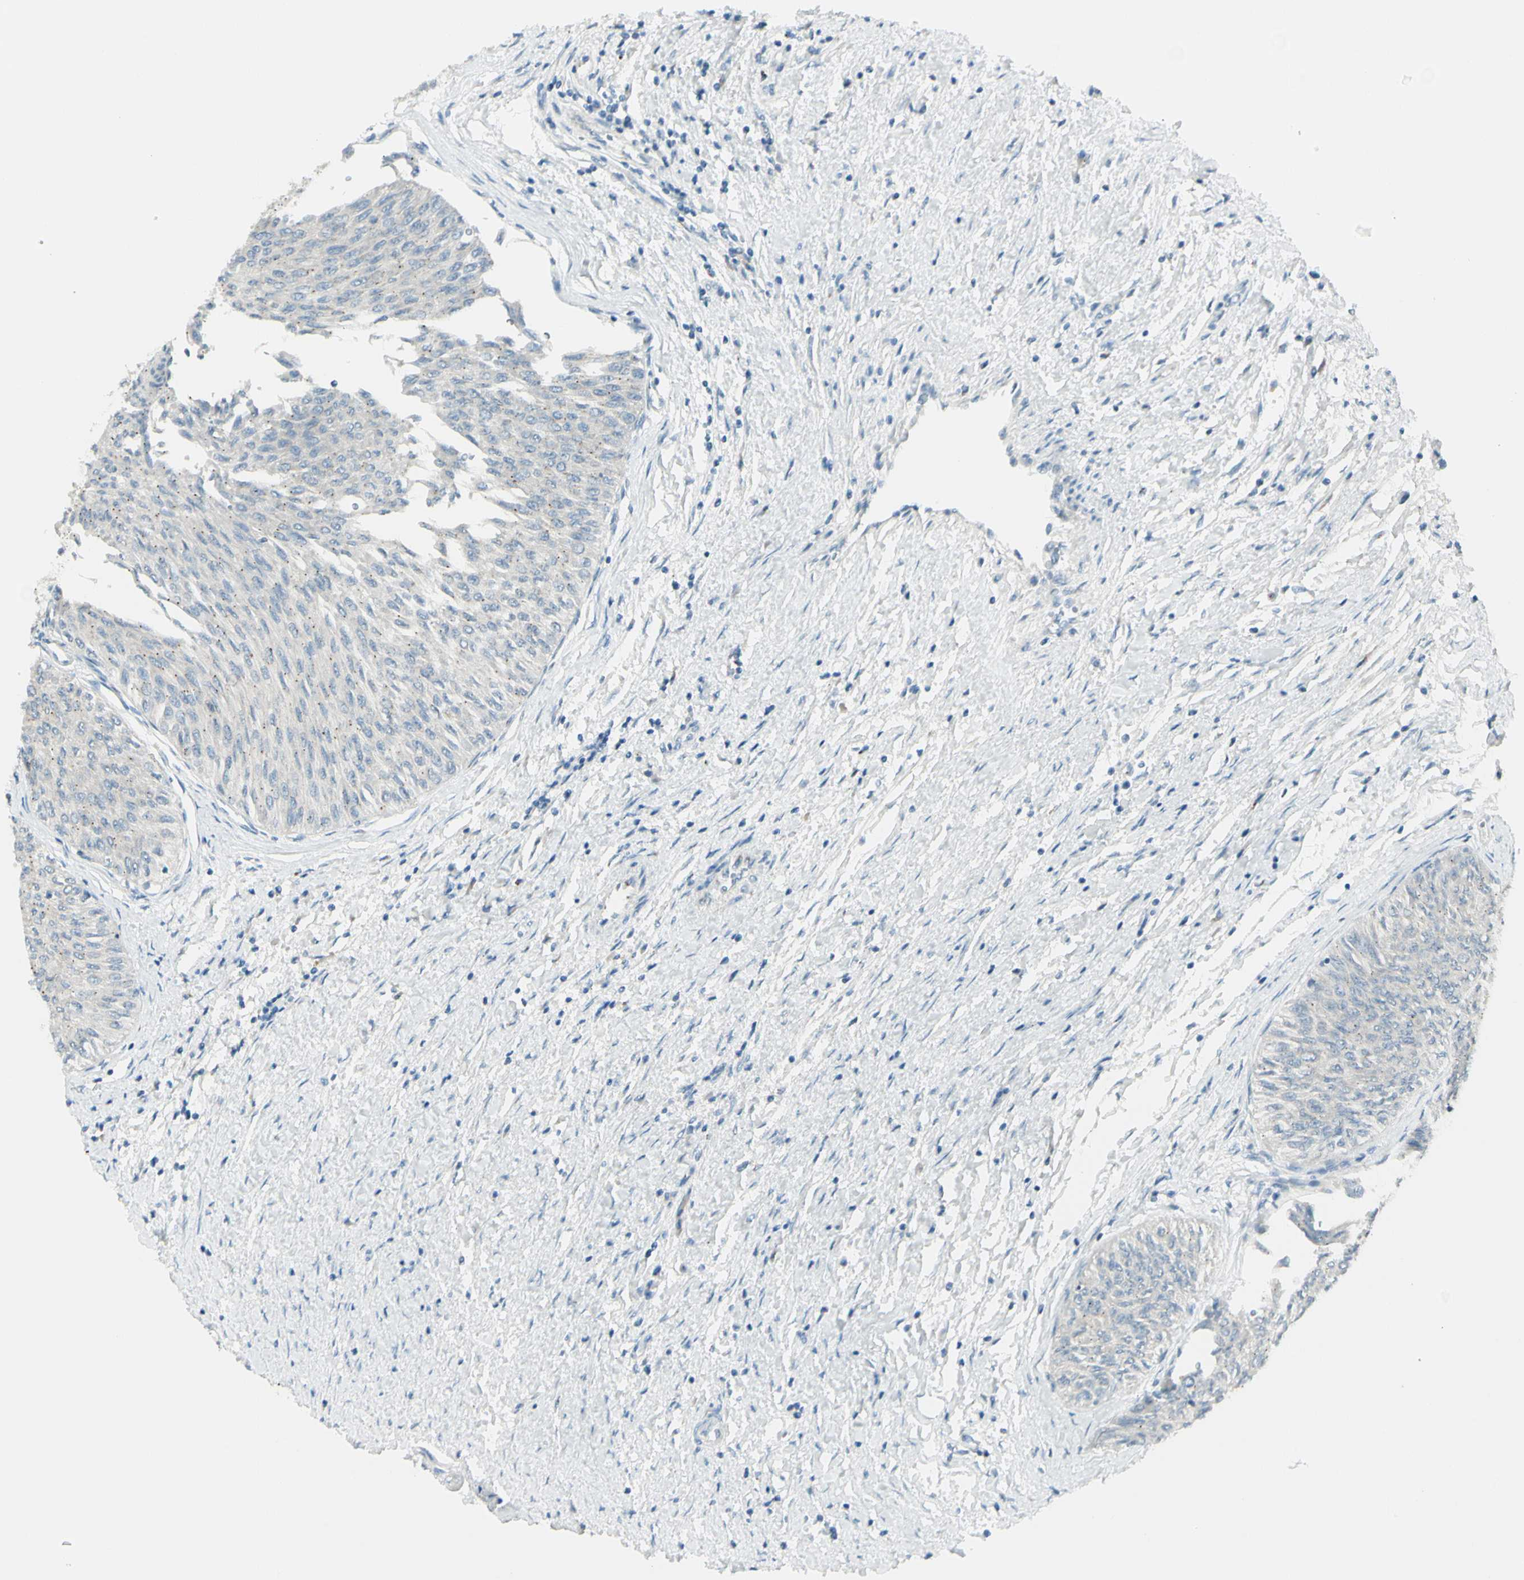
{"staining": {"intensity": "negative", "quantity": "none", "location": "none"}, "tissue": "urothelial cancer", "cell_type": "Tumor cells", "image_type": "cancer", "snomed": [{"axis": "morphology", "description": "Urothelial carcinoma, Low grade"}, {"axis": "topography", "description": "Urinary bladder"}], "caption": "Tumor cells are negative for brown protein staining in urothelial cancer.", "gene": "B4GALT1", "patient": {"sex": "male", "age": 78}}